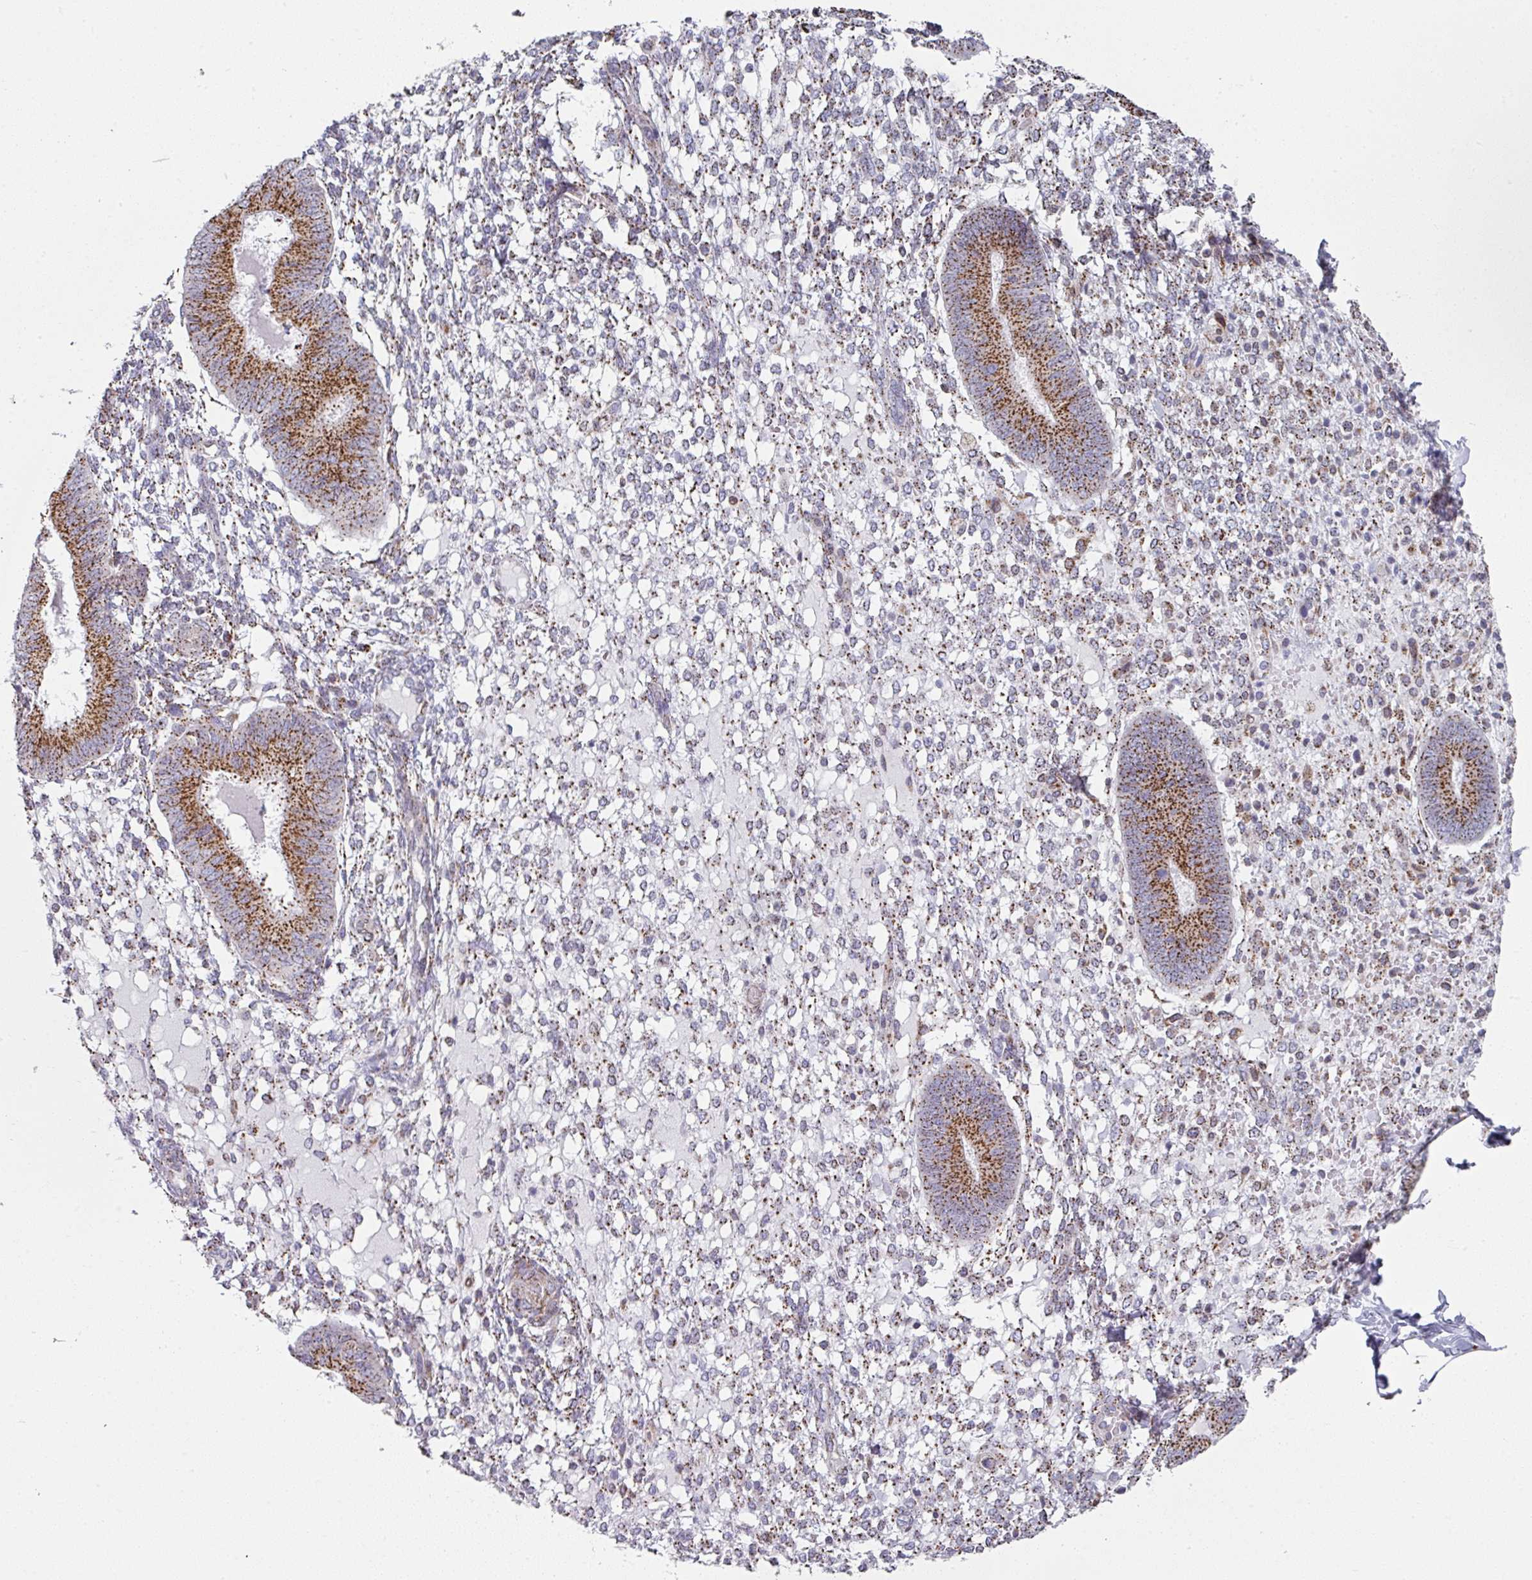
{"staining": {"intensity": "moderate", "quantity": "25%-75%", "location": "cytoplasmic/membranous"}, "tissue": "endometrium", "cell_type": "Cells in endometrial stroma", "image_type": "normal", "snomed": [{"axis": "morphology", "description": "Normal tissue, NOS"}, {"axis": "topography", "description": "Endometrium"}], "caption": "This is a histology image of immunohistochemistry staining of normal endometrium, which shows moderate staining in the cytoplasmic/membranous of cells in endometrial stroma.", "gene": "CCDC85B", "patient": {"sex": "female", "age": 49}}